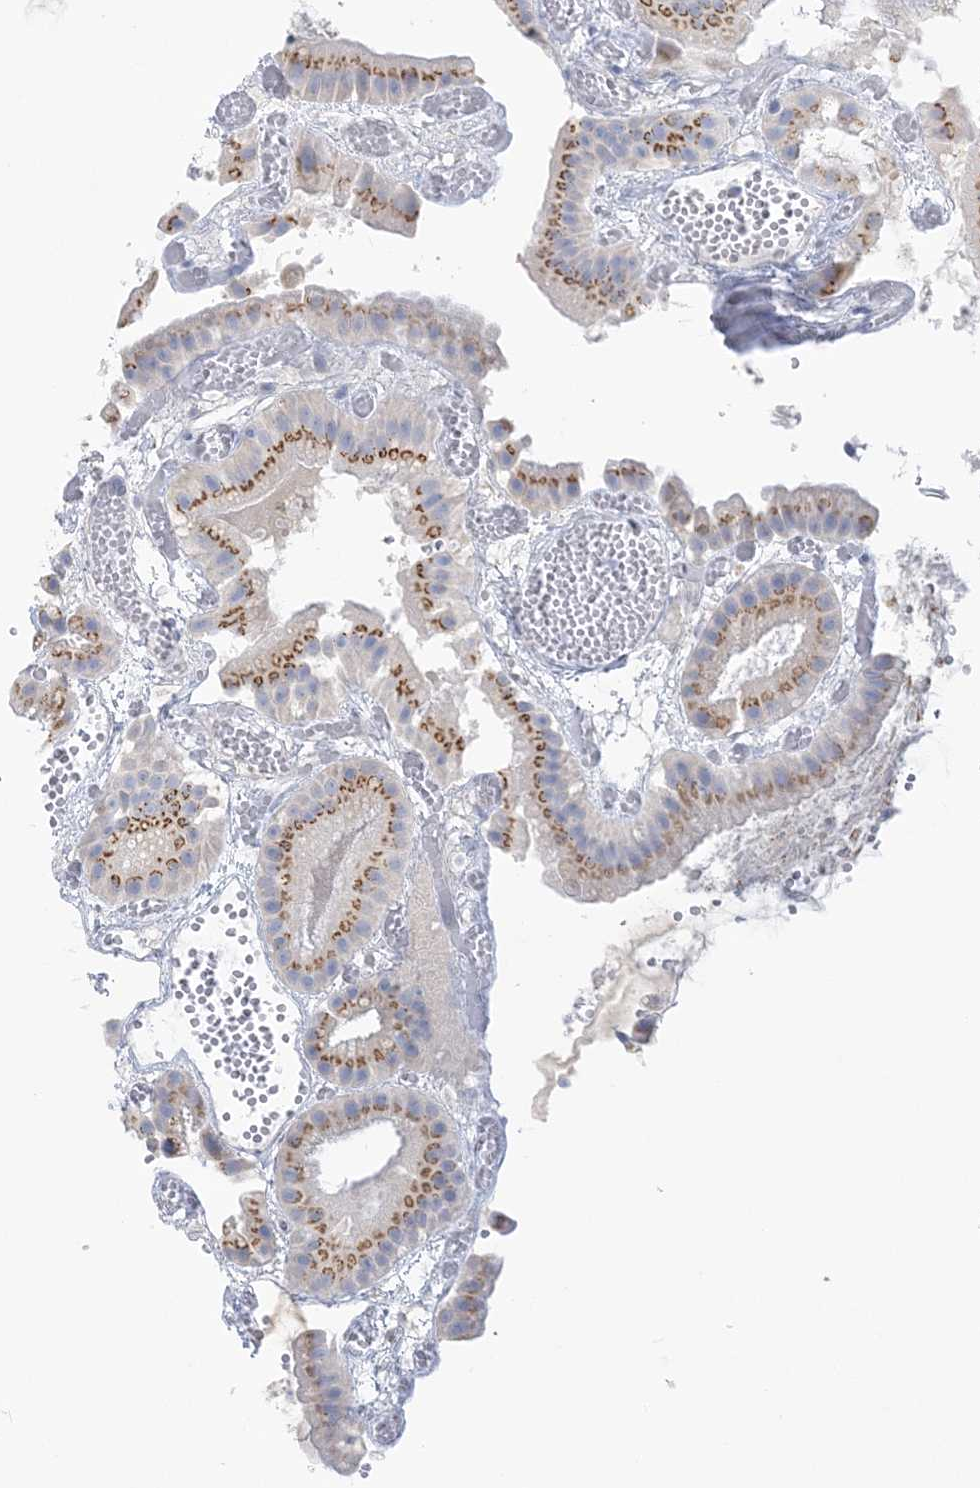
{"staining": {"intensity": "moderate", "quantity": ">75%", "location": "cytoplasmic/membranous"}, "tissue": "gallbladder", "cell_type": "Glandular cells", "image_type": "normal", "snomed": [{"axis": "morphology", "description": "Normal tissue, NOS"}, {"axis": "topography", "description": "Gallbladder"}], "caption": "Protein positivity by immunohistochemistry reveals moderate cytoplasmic/membranous expression in about >75% of glandular cells in benign gallbladder.", "gene": "PLEKHG4B", "patient": {"sex": "female", "age": 64}}